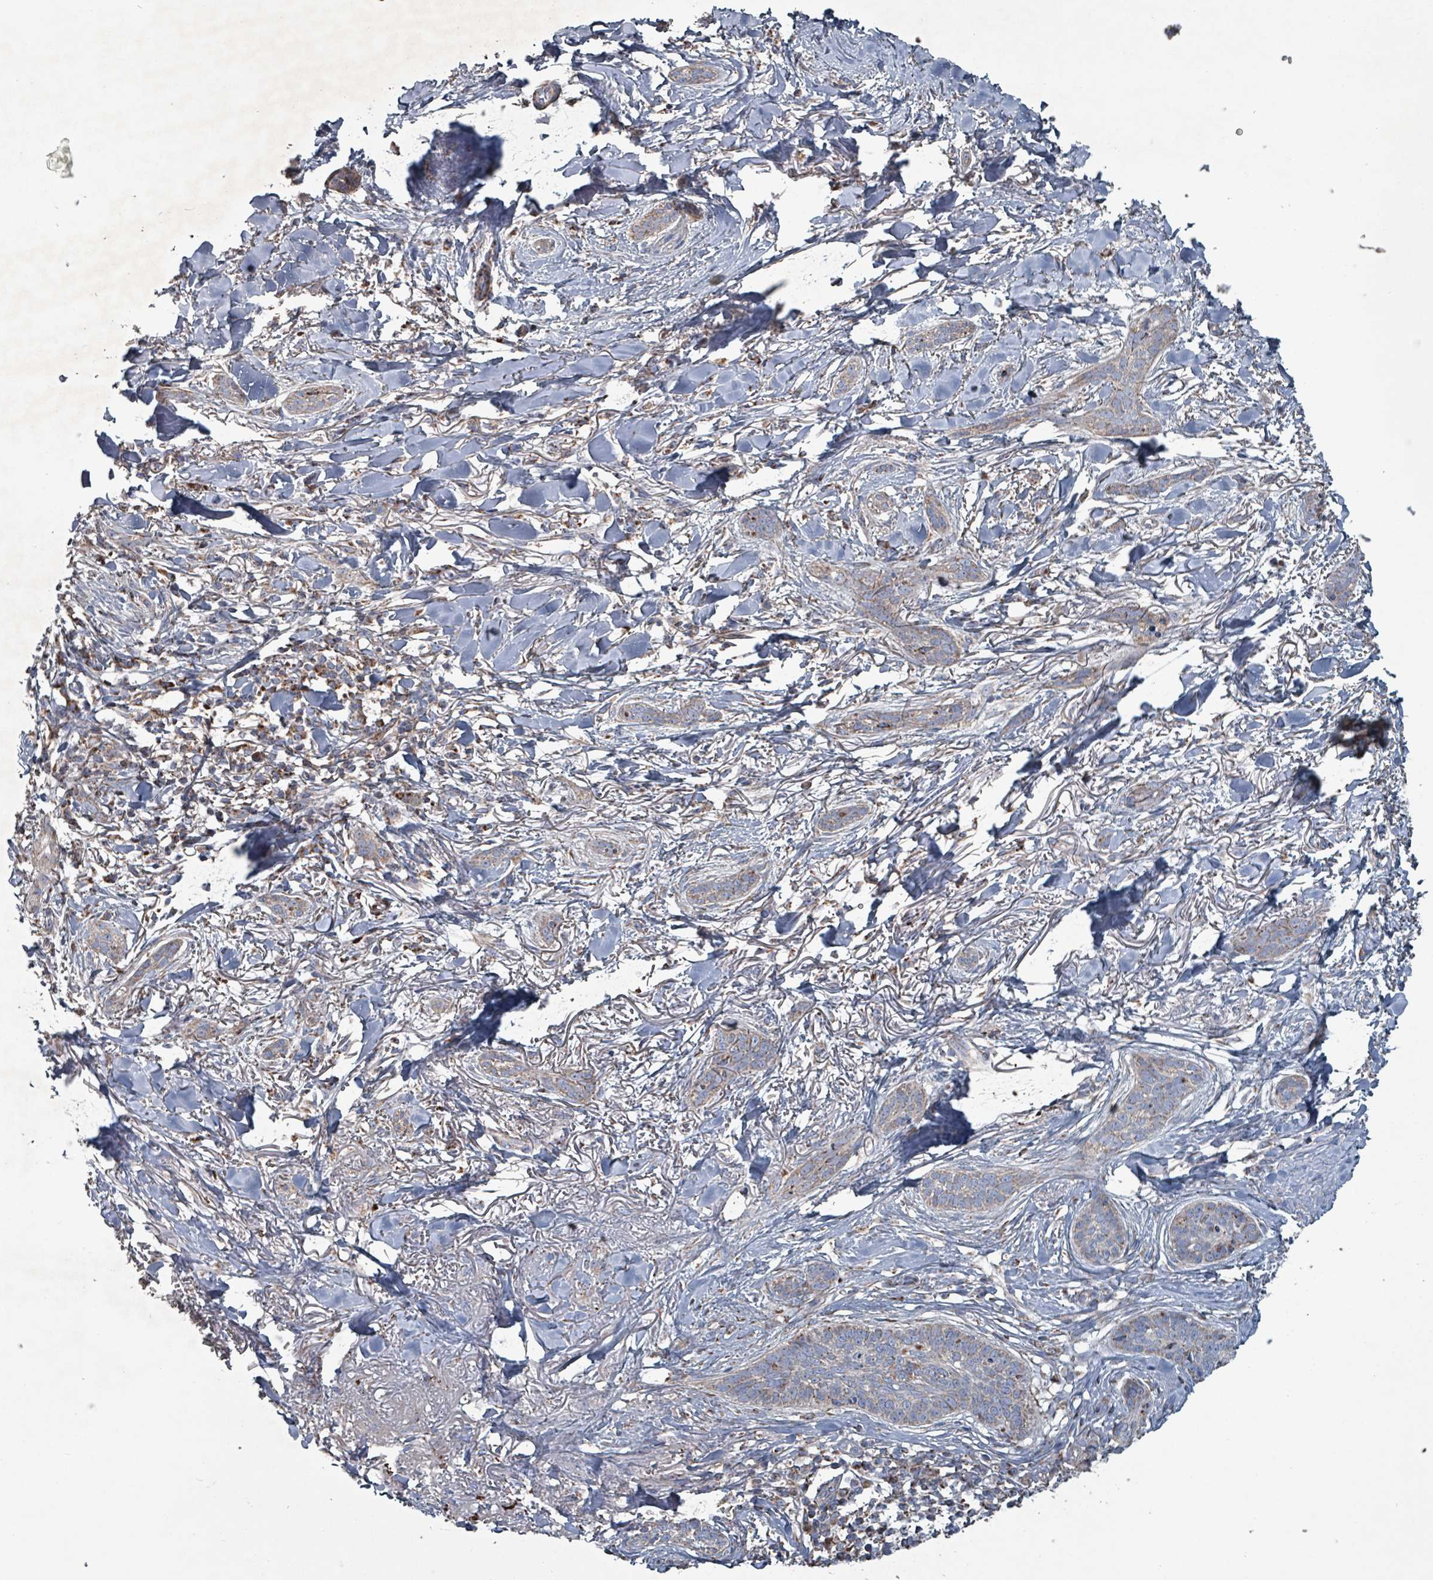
{"staining": {"intensity": "weak", "quantity": "25%-75%", "location": "cytoplasmic/membranous"}, "tissue": "skin cancer", "cell_type": "Tumor cells", "image_type": "cancer", "snomed": [{"axis": "morphology", "description": "Basal cell carcinoma"}, {"axis": "topography", "description": "Skin"}], "caption": "This micrograph shows IHC staining of human skin cancer, with low weak cytoplasmic/membranous expression in approximately 25%-75% of tumor cells.", "gene": "ABHD18", "patient": {"sex": "male", "age": 52}}